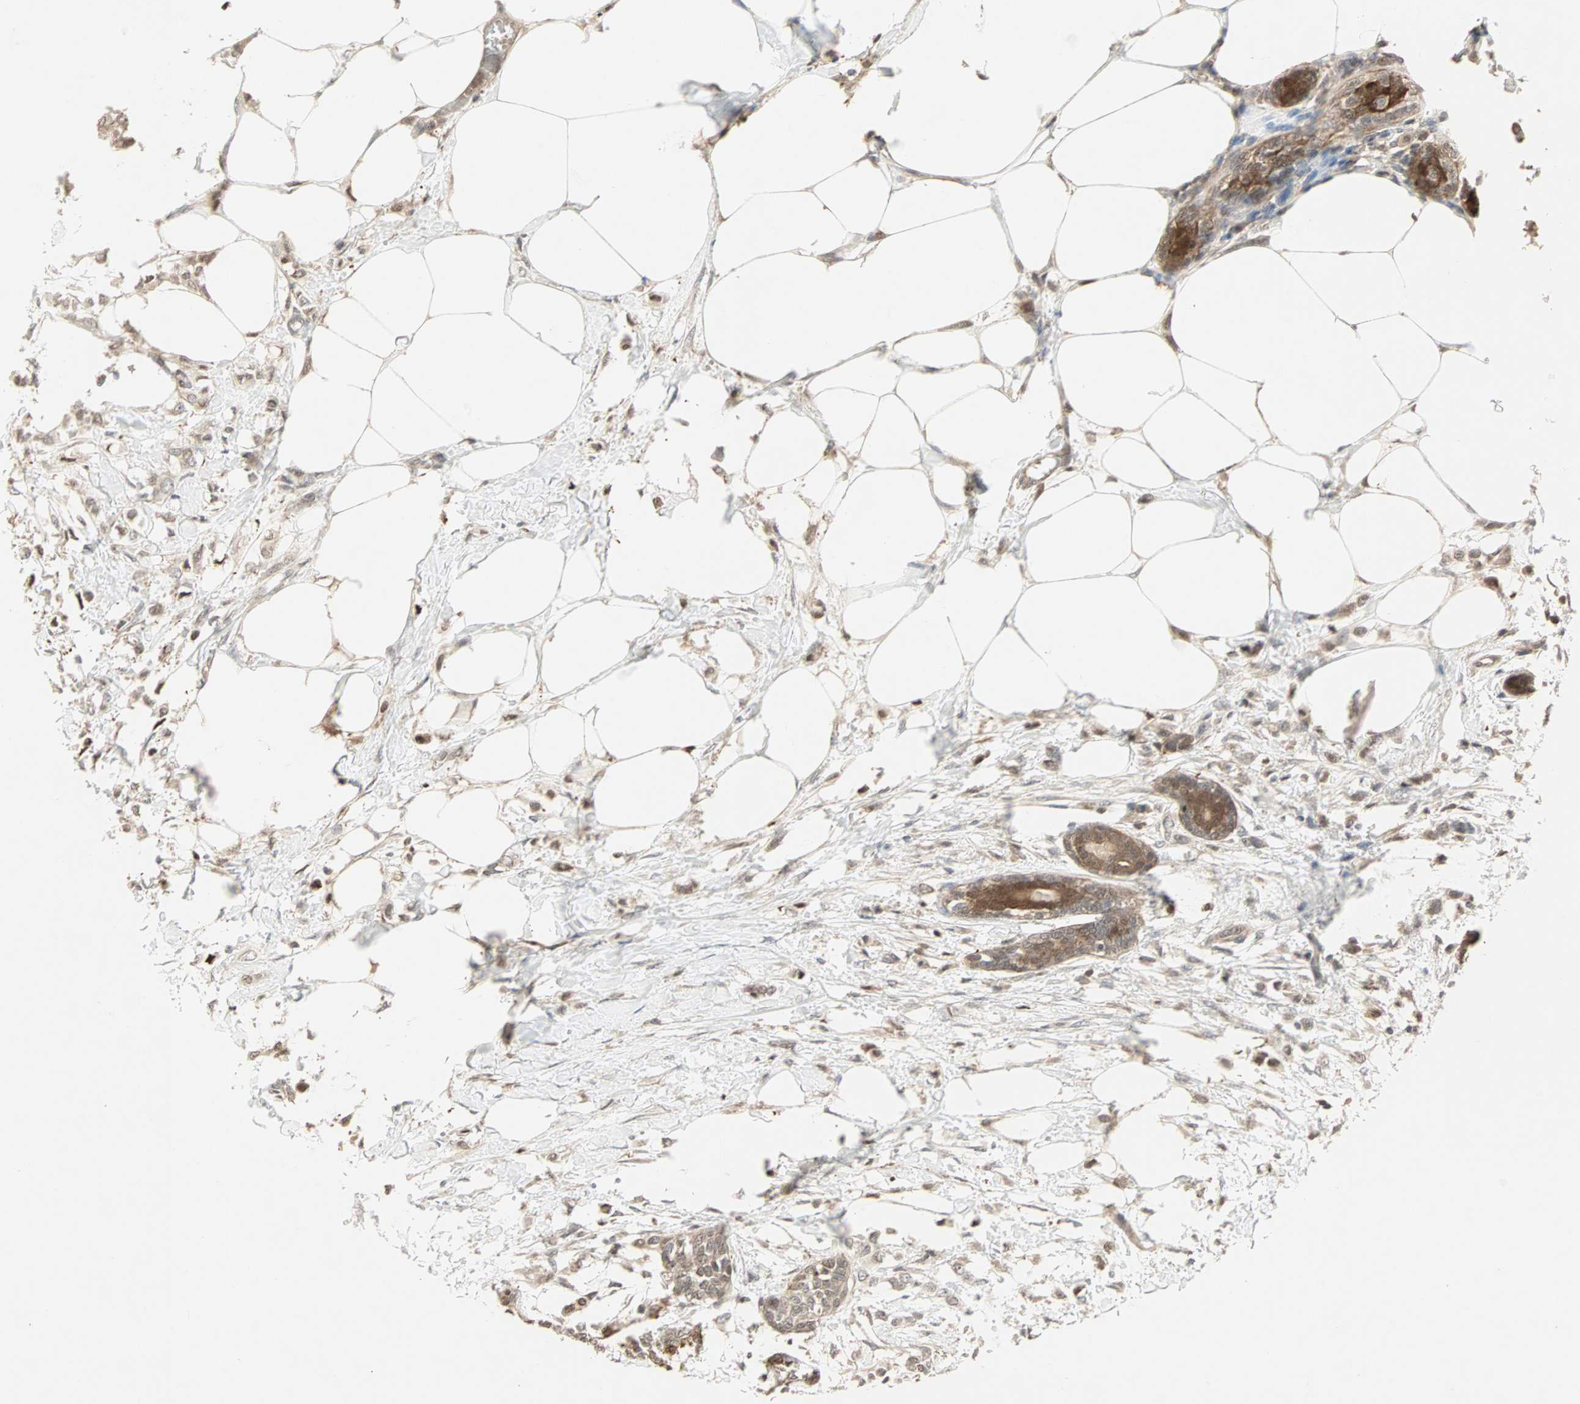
{"staining": {"intensity": "weak", "quantity": ">75%", "location": "cytoplasmic/membranous"}, "tissue": "breast cancer", "cell_type": "Tumor cells", "image_type": "cancer", "snomed": [{"axis": "morphology", "description": "Lobular carcinoma, in situ"}, {"axis": "morphology", "description": "Lobular carcinoma"}, {"axis": "topography", "description": "Breast"}], "caption": "Approximately >75% of tumor cells in breast lobular carcinoma in situ demonstrate weak cytoplasmic/membranous protein staining as visualized by brown immunohistochemical staining.", "gene": "DRG2", "patient": {"sex": "female", "age": 41}}